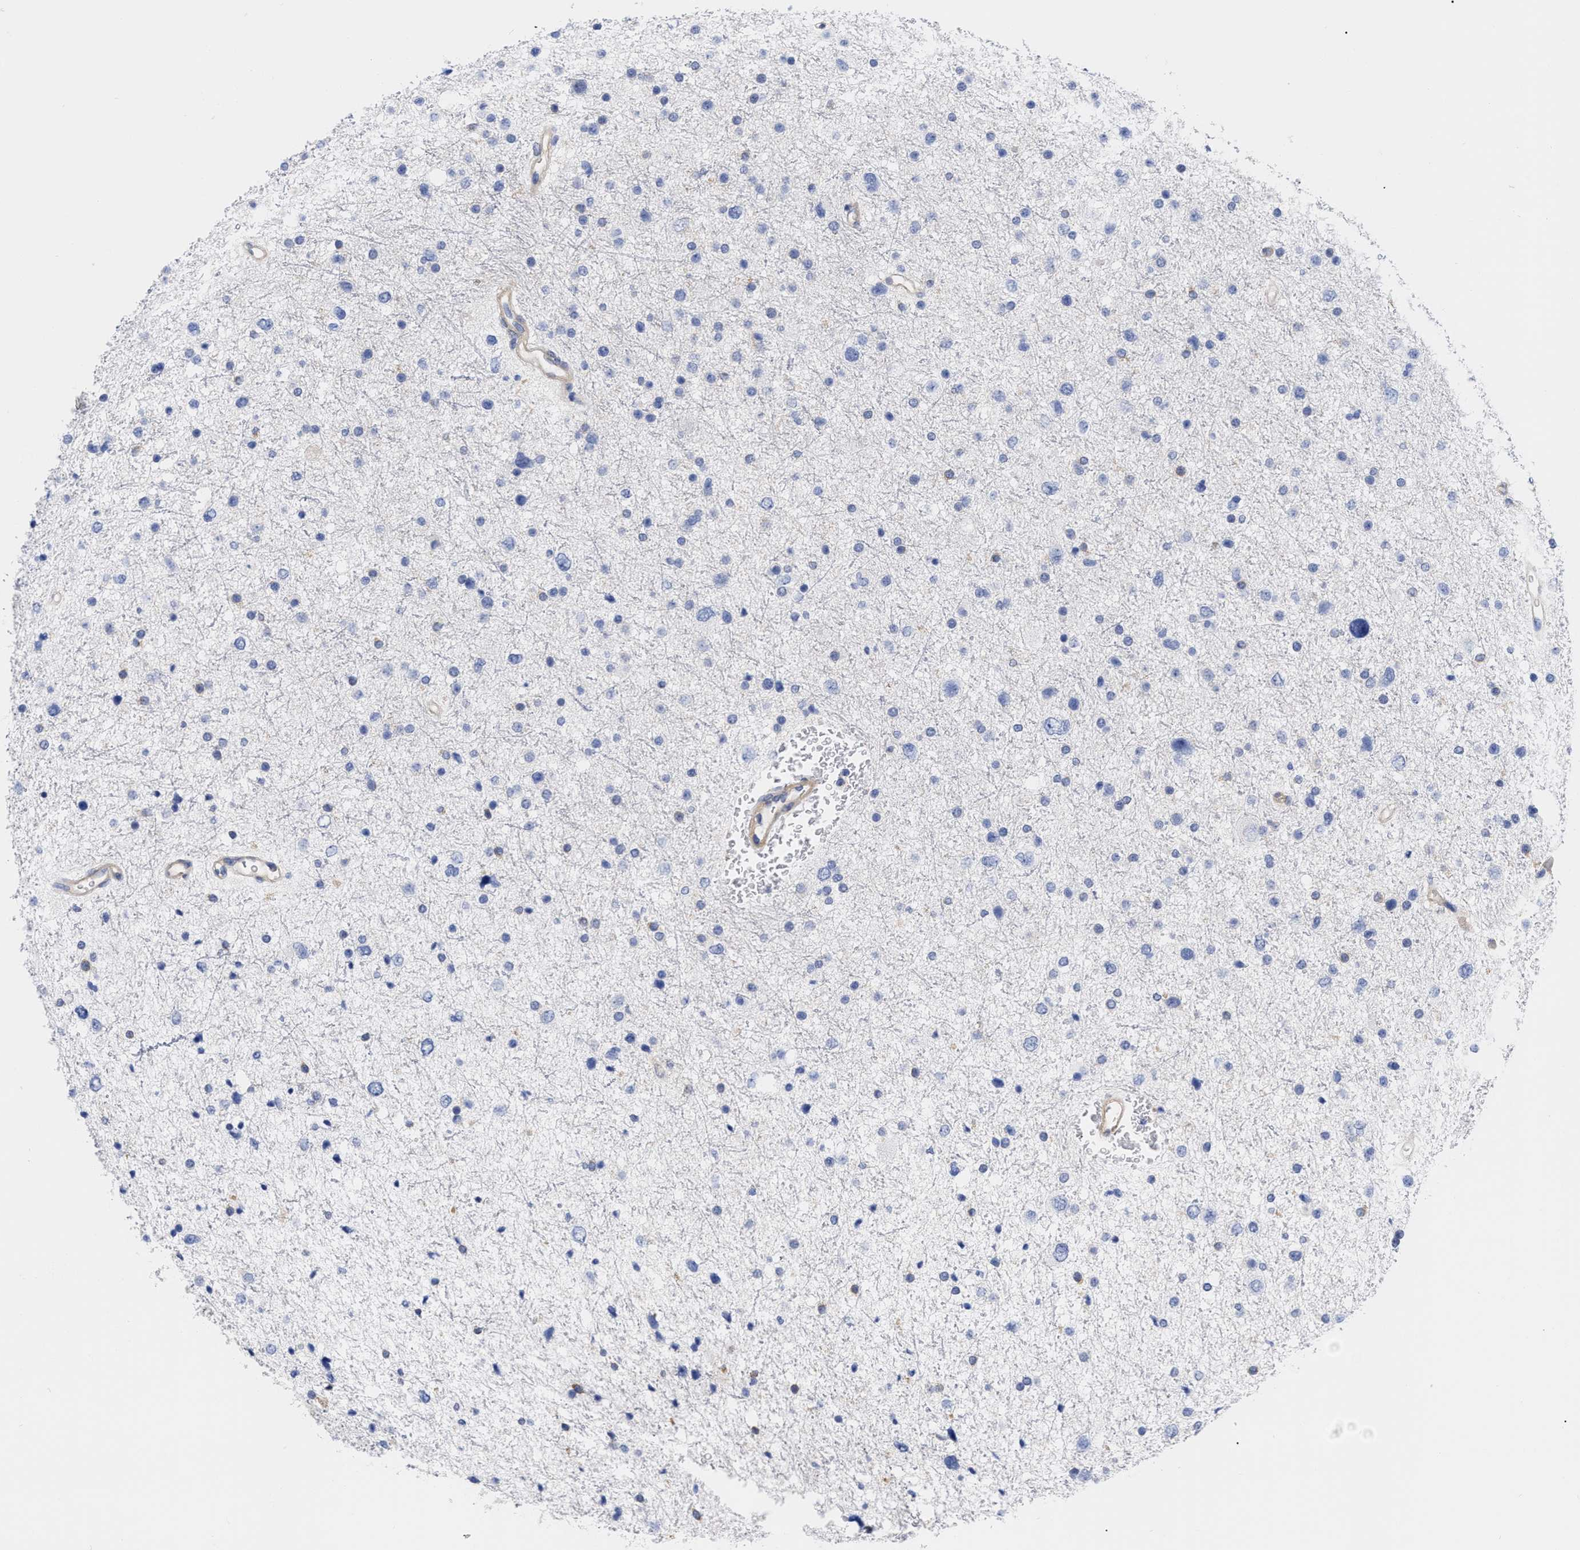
{"staining": {"intensity": "negative", "quantity": "none", "location": "none"}, "tissue": "glioma", "cell_type": "Tumor cells", "image_type": "cancer", "snomed": [{"axis": "morphology", "description": "Glioma, malignant, Low grade"}, {"axis": "topography", "description": "Brain"}], "caption": "Human malignant low-grade glioma stained for a protein using IHC displays no expression in tumor cells.", "gene": "IRAG2", "patient": {"sex": "female", "age": 37}}